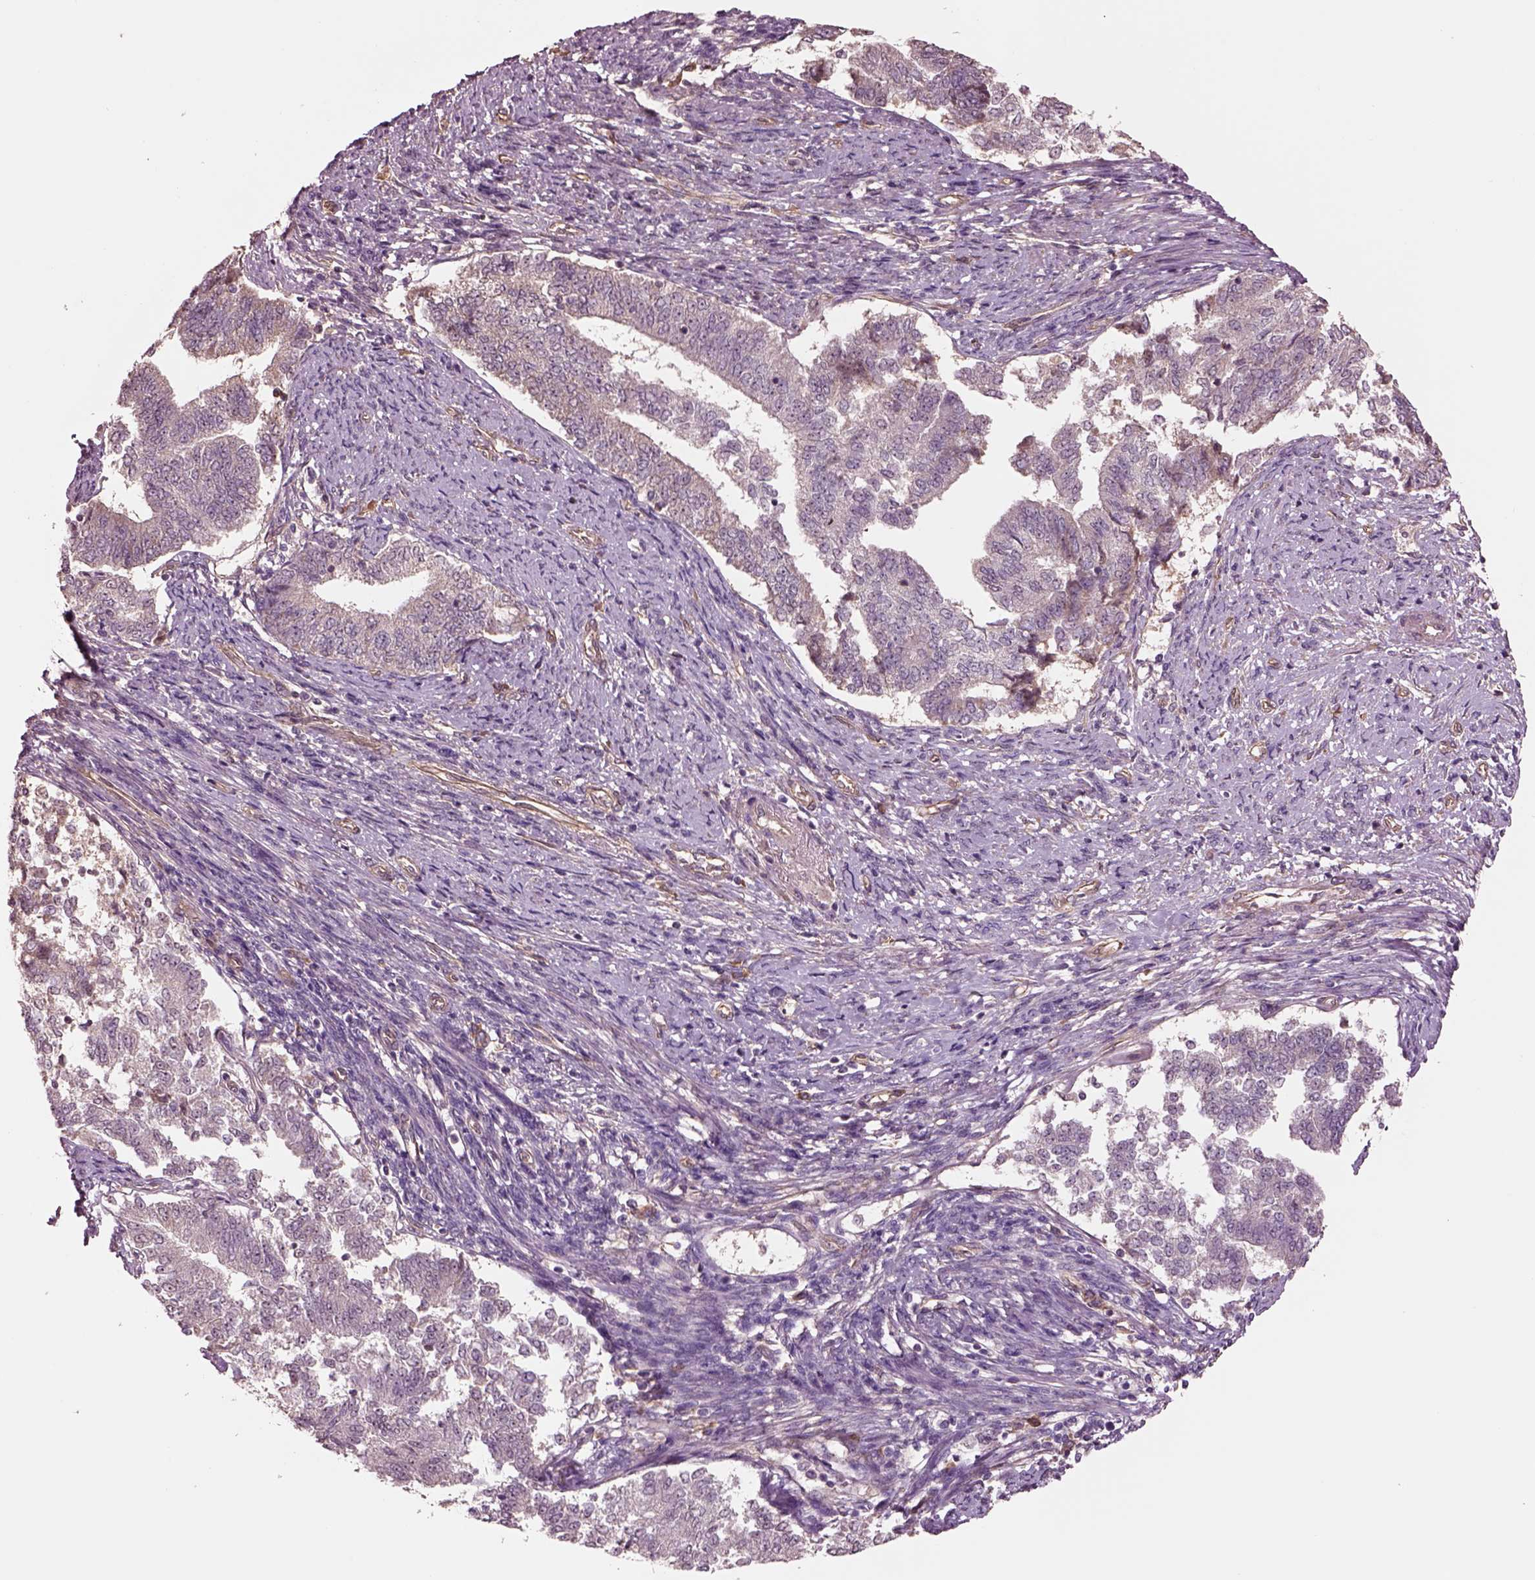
{"staining": {"intensity": "negative", "quantity": "none", "location": "none"}, "tissue": "endometrial cancer", "cell_type": "Tumor cells", "image_type": "cancer", "snomed": [{"axis": "morphology", "description": "Adenocarcinoma, NOS"}, {"axis": "topography", "description": "Endometrium"}], "caption": "Endometrial cancer was stained to show a protein in brown. There is no significant positivity in tumor cells.", "gene": "HTR1B", "patient": {"sex": "female", "age": 65}}